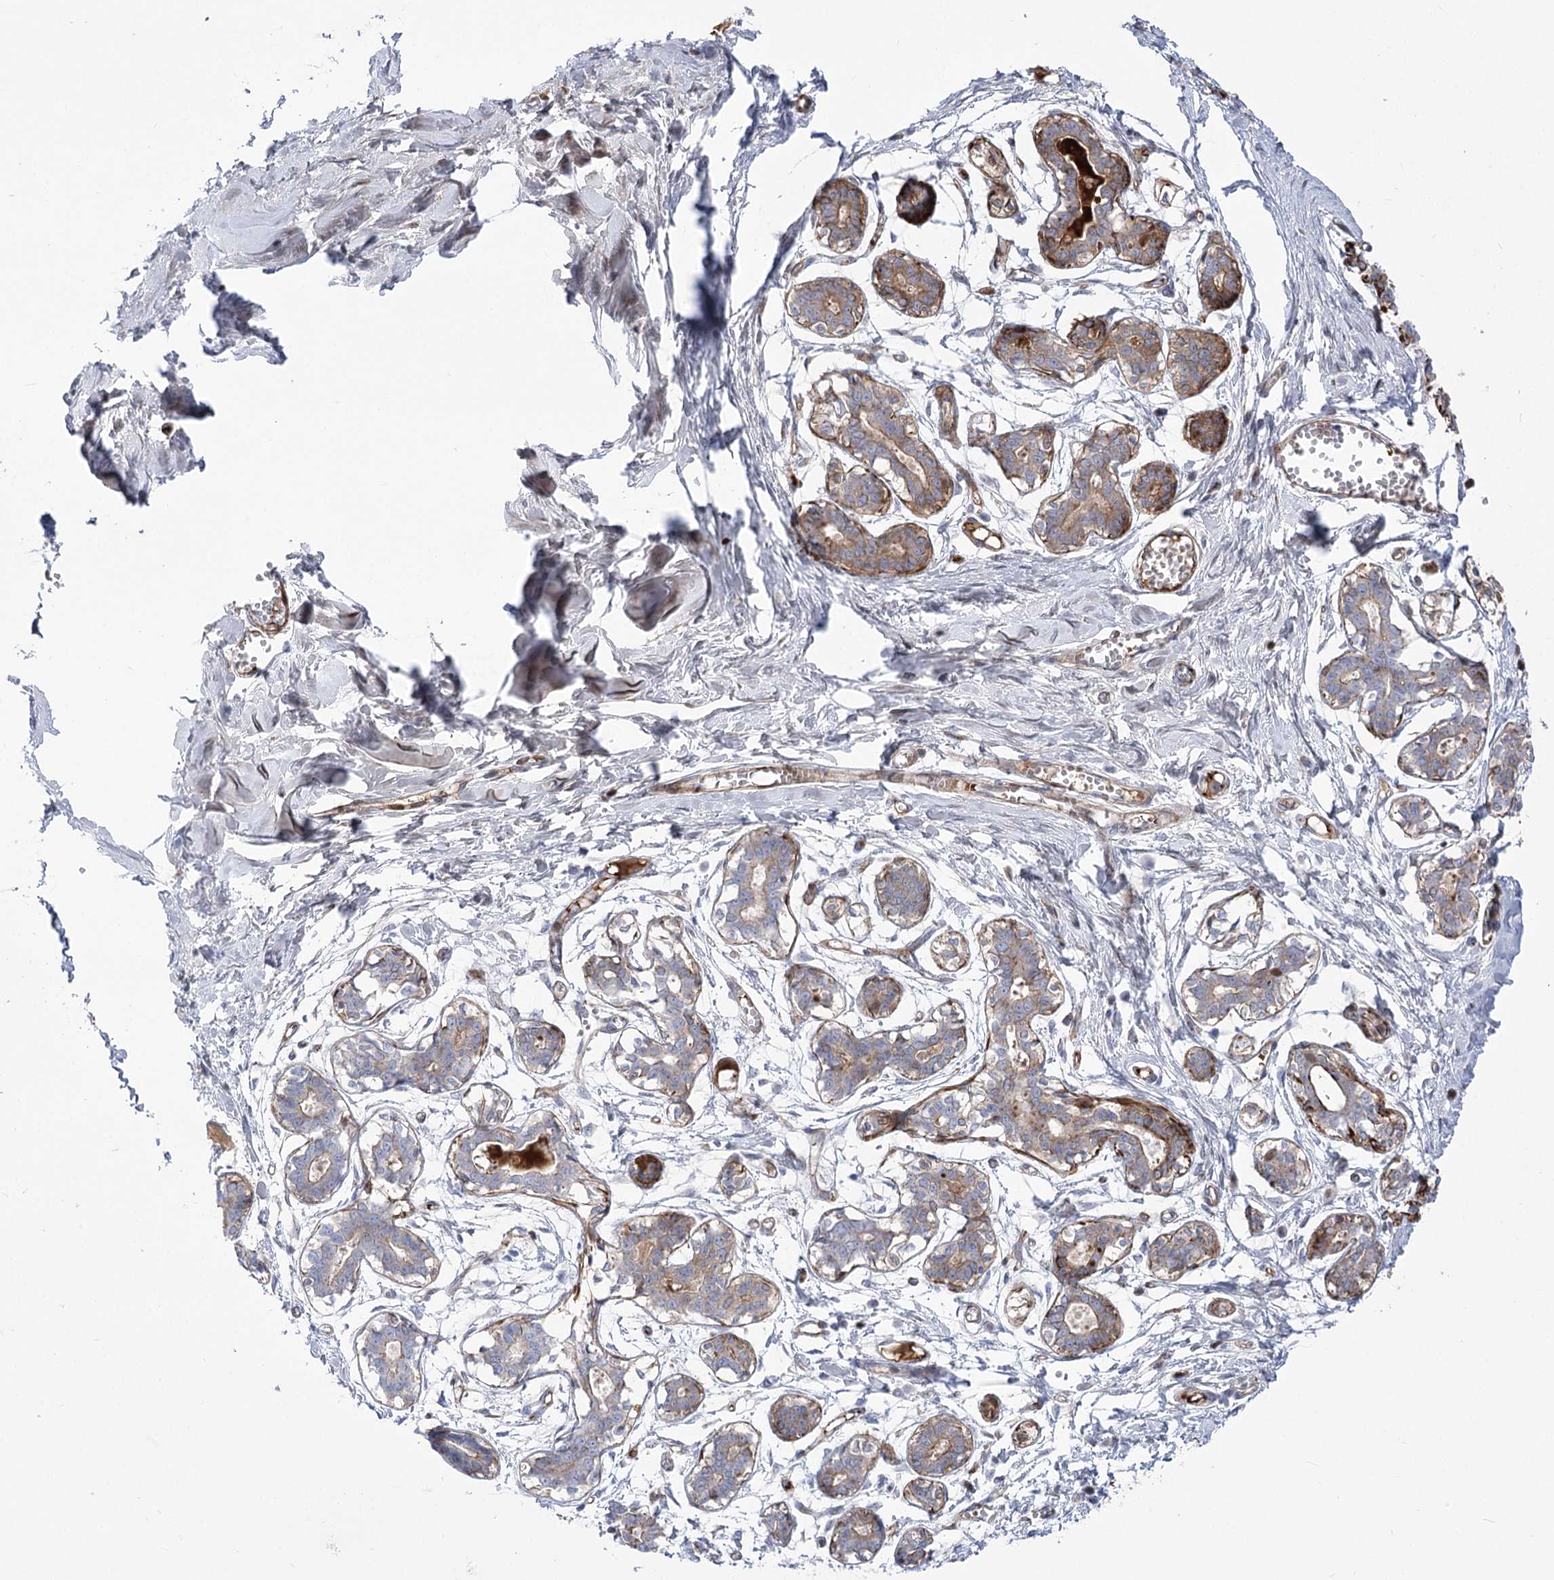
{"staining": {"intensity": "negative", "quantity": "none", "location": "none"}, "tissue": "breast", "cell_type": "Adipocytes", "image_type": "normal", "snomed": [{"axis": "morphology", "description": "Normal tissue, NOS"}, {"axis": "topography", "description": "Breast"}], "caption": "Adipocytes show no significant expression in benign breast. Brightfield microscopy of immunohistochemistry stained with DAB (brown) and hematoxylin (blue), captured at high magnification.", "gene": "ANKRD23", "patient": {"sex": "female", "age": 27}}